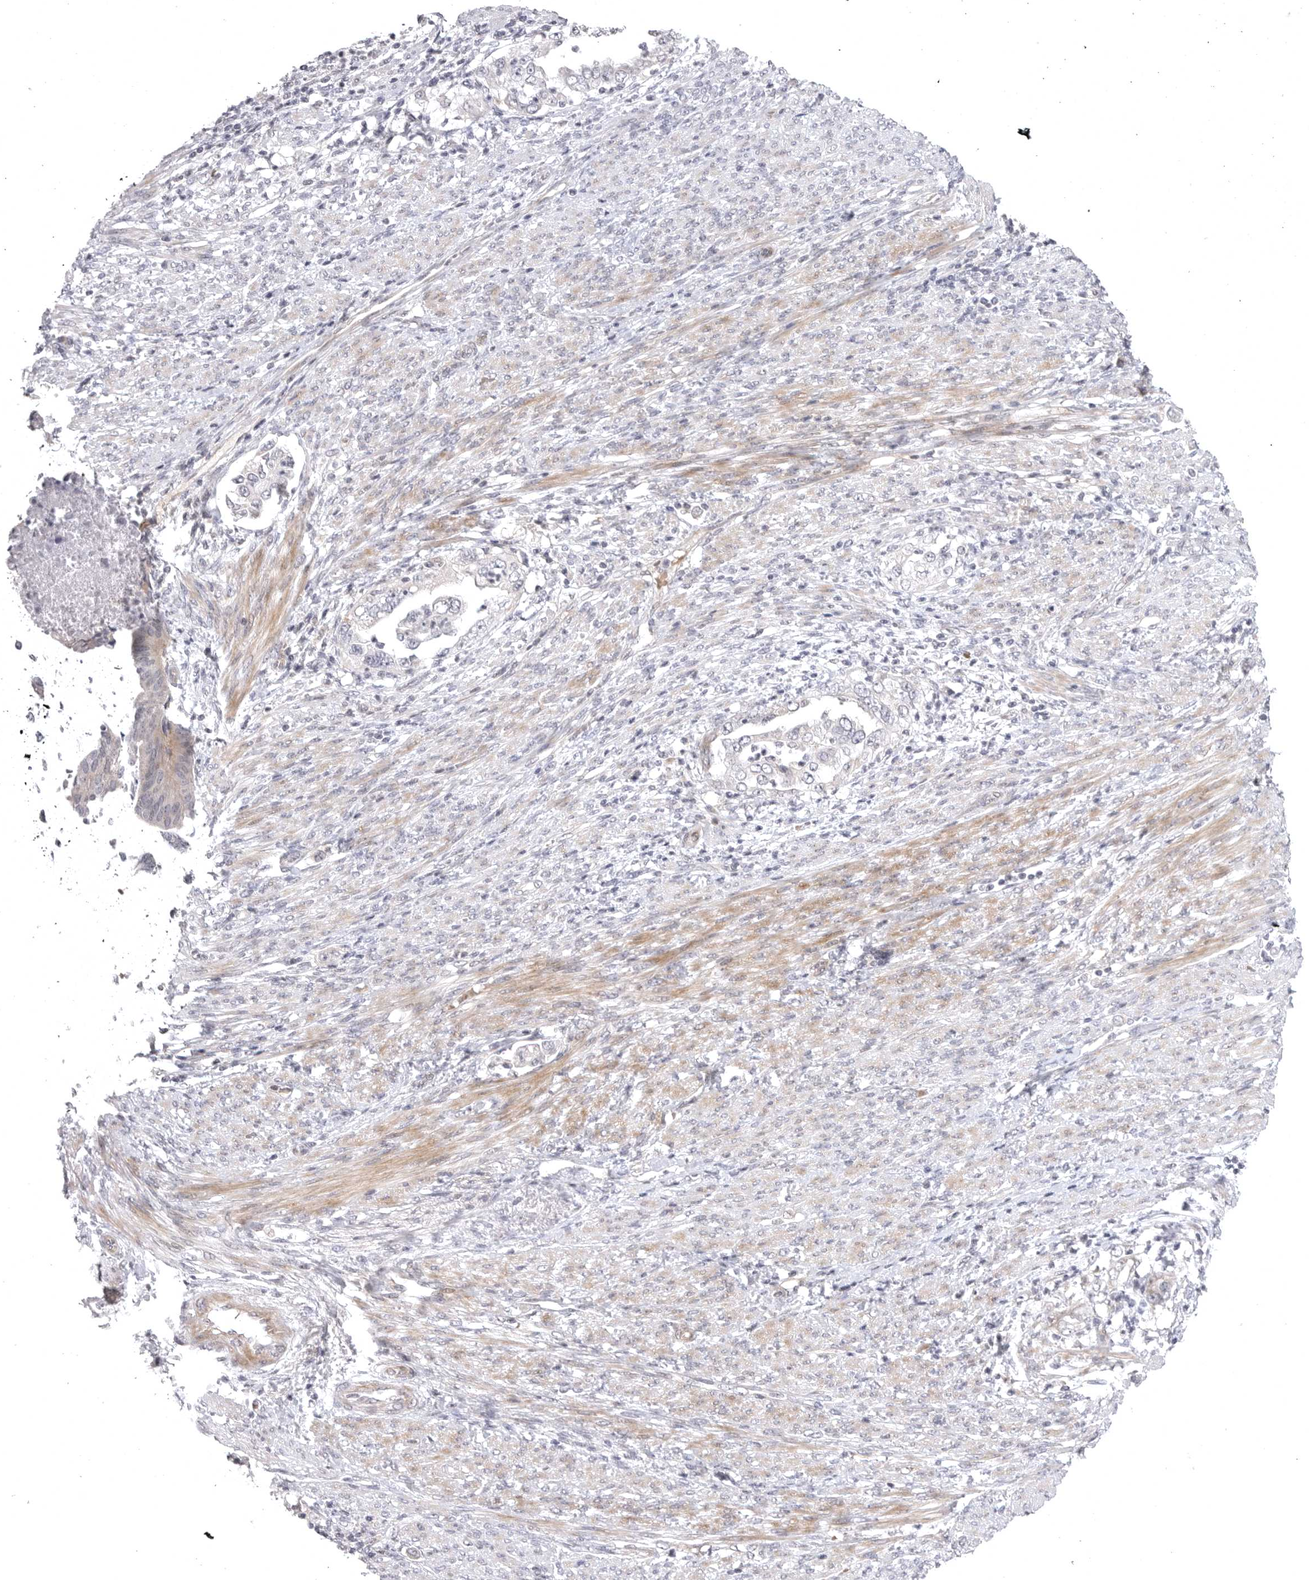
{"staining": {"intensity": "negative", "quantity": "none", "location": "none"}, "tissue": "endometrial cancer", "cell_type": "Tumor cells", "image_type": "cancer", "snomed": [{"axis": "morphology", "description": "Adenocarcinoma, NOS"}, {"axis": "topography", "description": "Endometrium"}], "caption": "DAB immunohistochemical staining of human endometrial adenocarcinoma exhibits no significant positivity in tumor cells.", "gene": "CD300LD", "patient": {"sex": "female", "age": 85}}